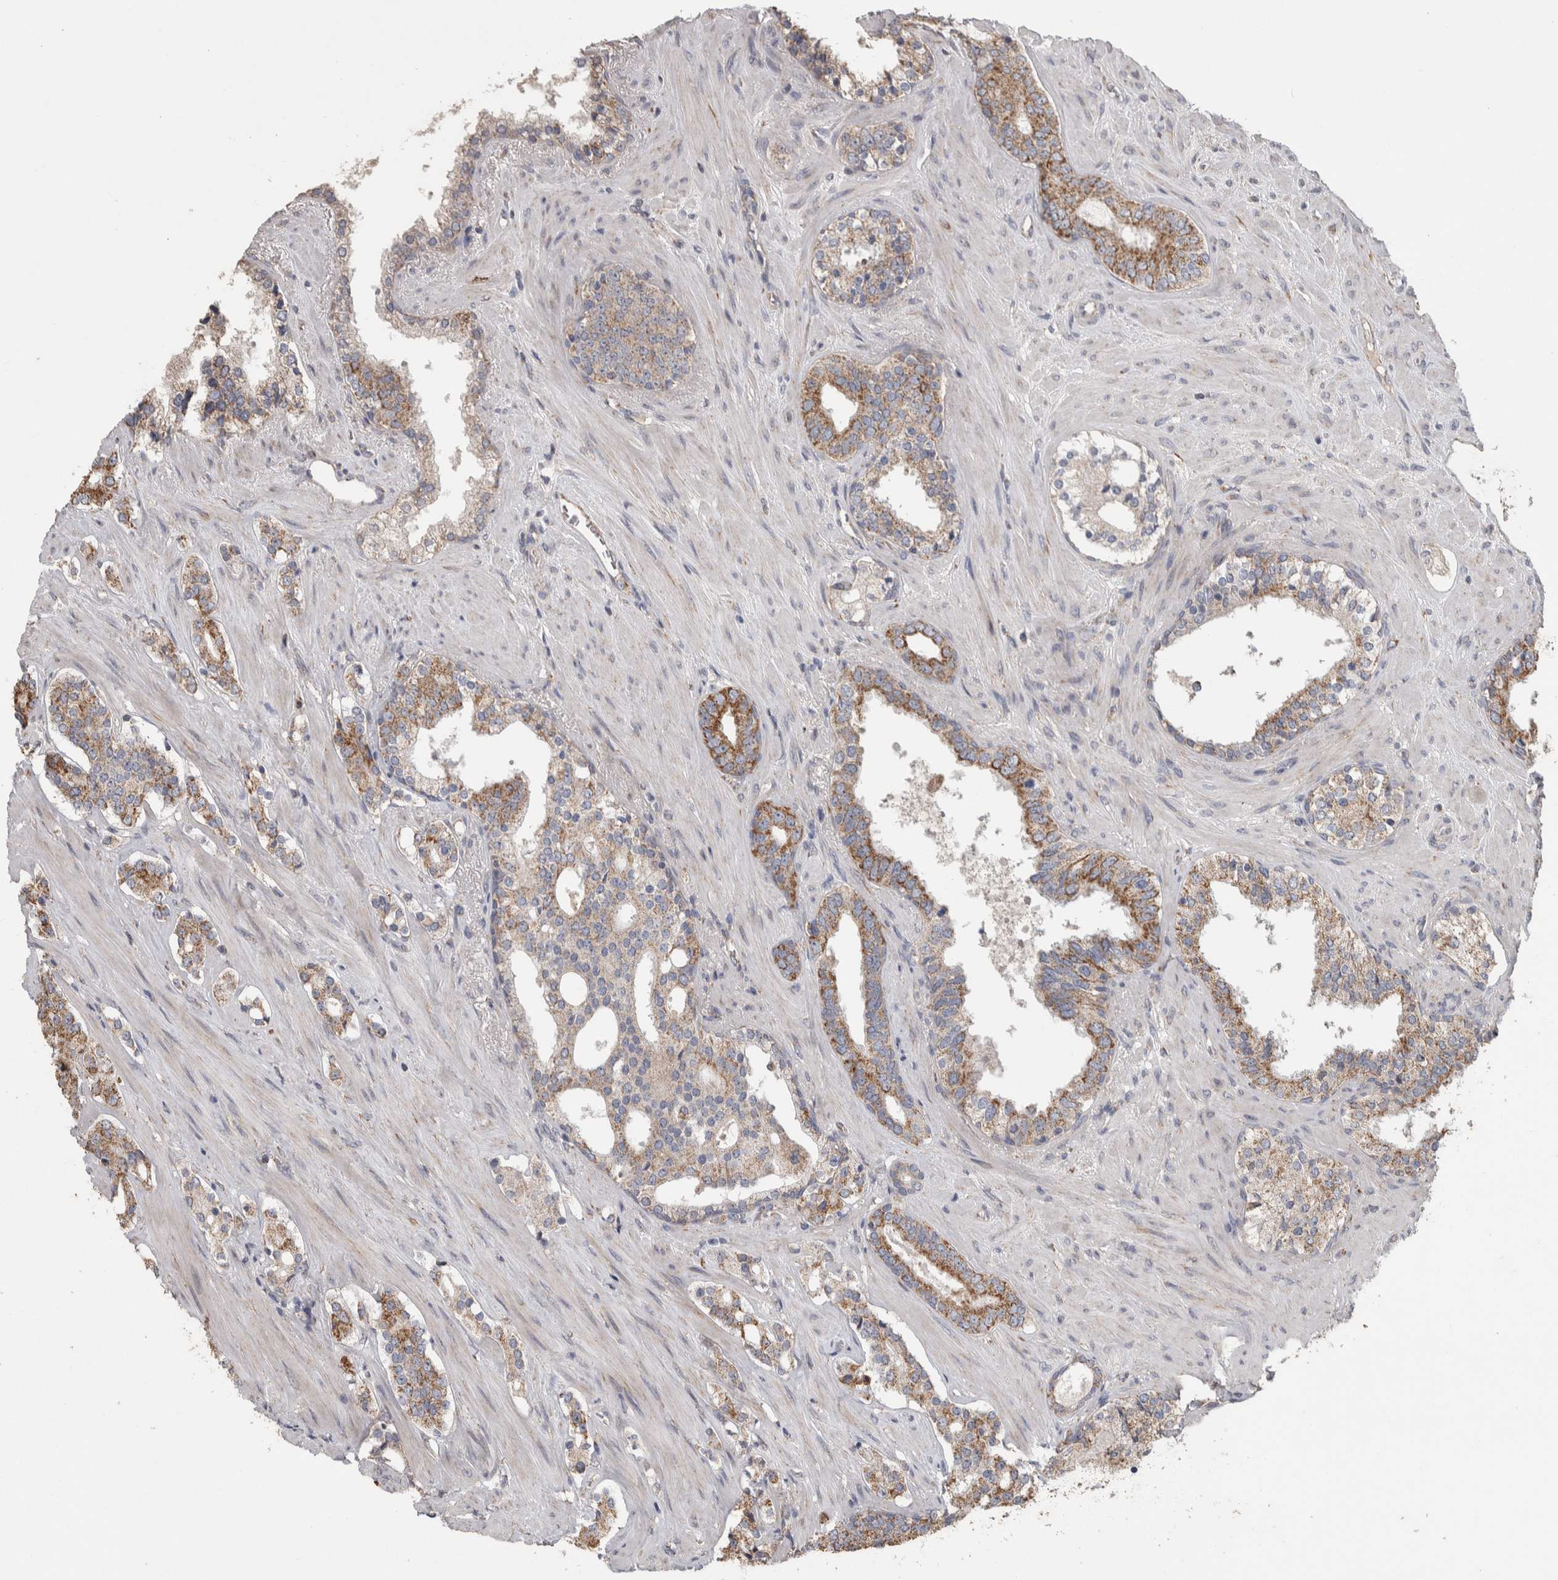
{"staining": {"intensity": "moderate", "quantity": ">75%", "location": "cytoplasmic/membranous"}, "tissue": "prostate cancer", "cell_type": "Tumor cells", "image_type": "cancer", "snomed": [{"axis": "morphology", "description": "Adenocarcinoma, High grade"}, {"axis": "topography", "description": "Prostate"}], "caption": "This is a photomicrograph of immunohistochemistry staining of prostate cancer (adenocarcinoma (high-grade)), which shows moderate expression in the cytoplasmic/membranous of tumor cells.", "gene": "SCO1", "patient": {"sex": "male", "age": 71}}